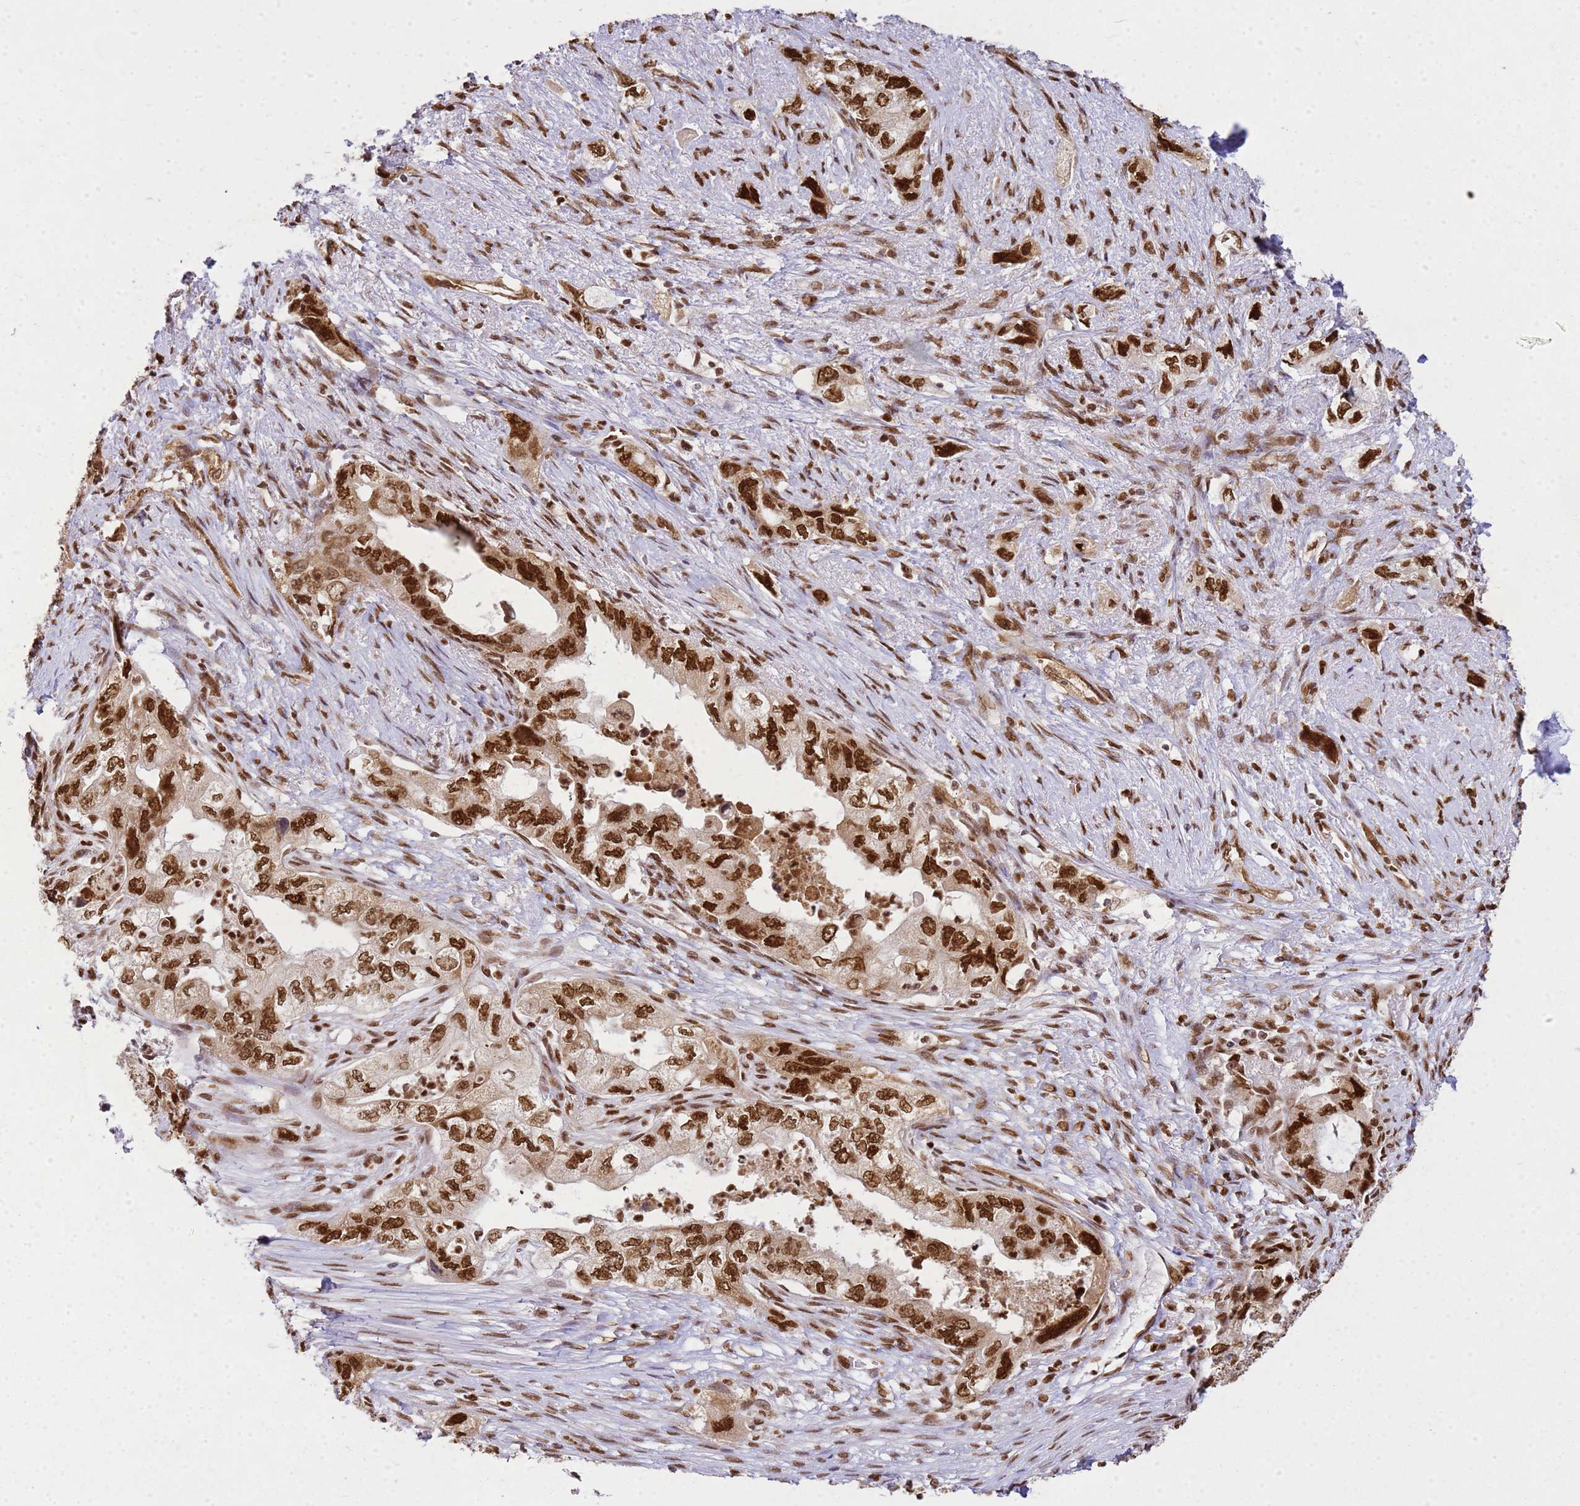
{"staining": {"intensity": "strong", "quantity": ">75%", "location": "nuclear"}, "tissue": "pancreatic cancer", "cell_type": "Tumor cells", "image_type": "cancer", "snomed": [{"axis": "morphology", "description": "Adenocarcinoma, NOS"}, {"axis": "topography", "description": "Pancreas"}], "caption": "About >75% of tumor cells in pancreatic cancer (adenocarcinoma) demonstrate strong nuclear protein expression as visualized by brown immunohistochemical staining.", "gene": "APEX1", "patient": {"sex": "female", "age": 73}}